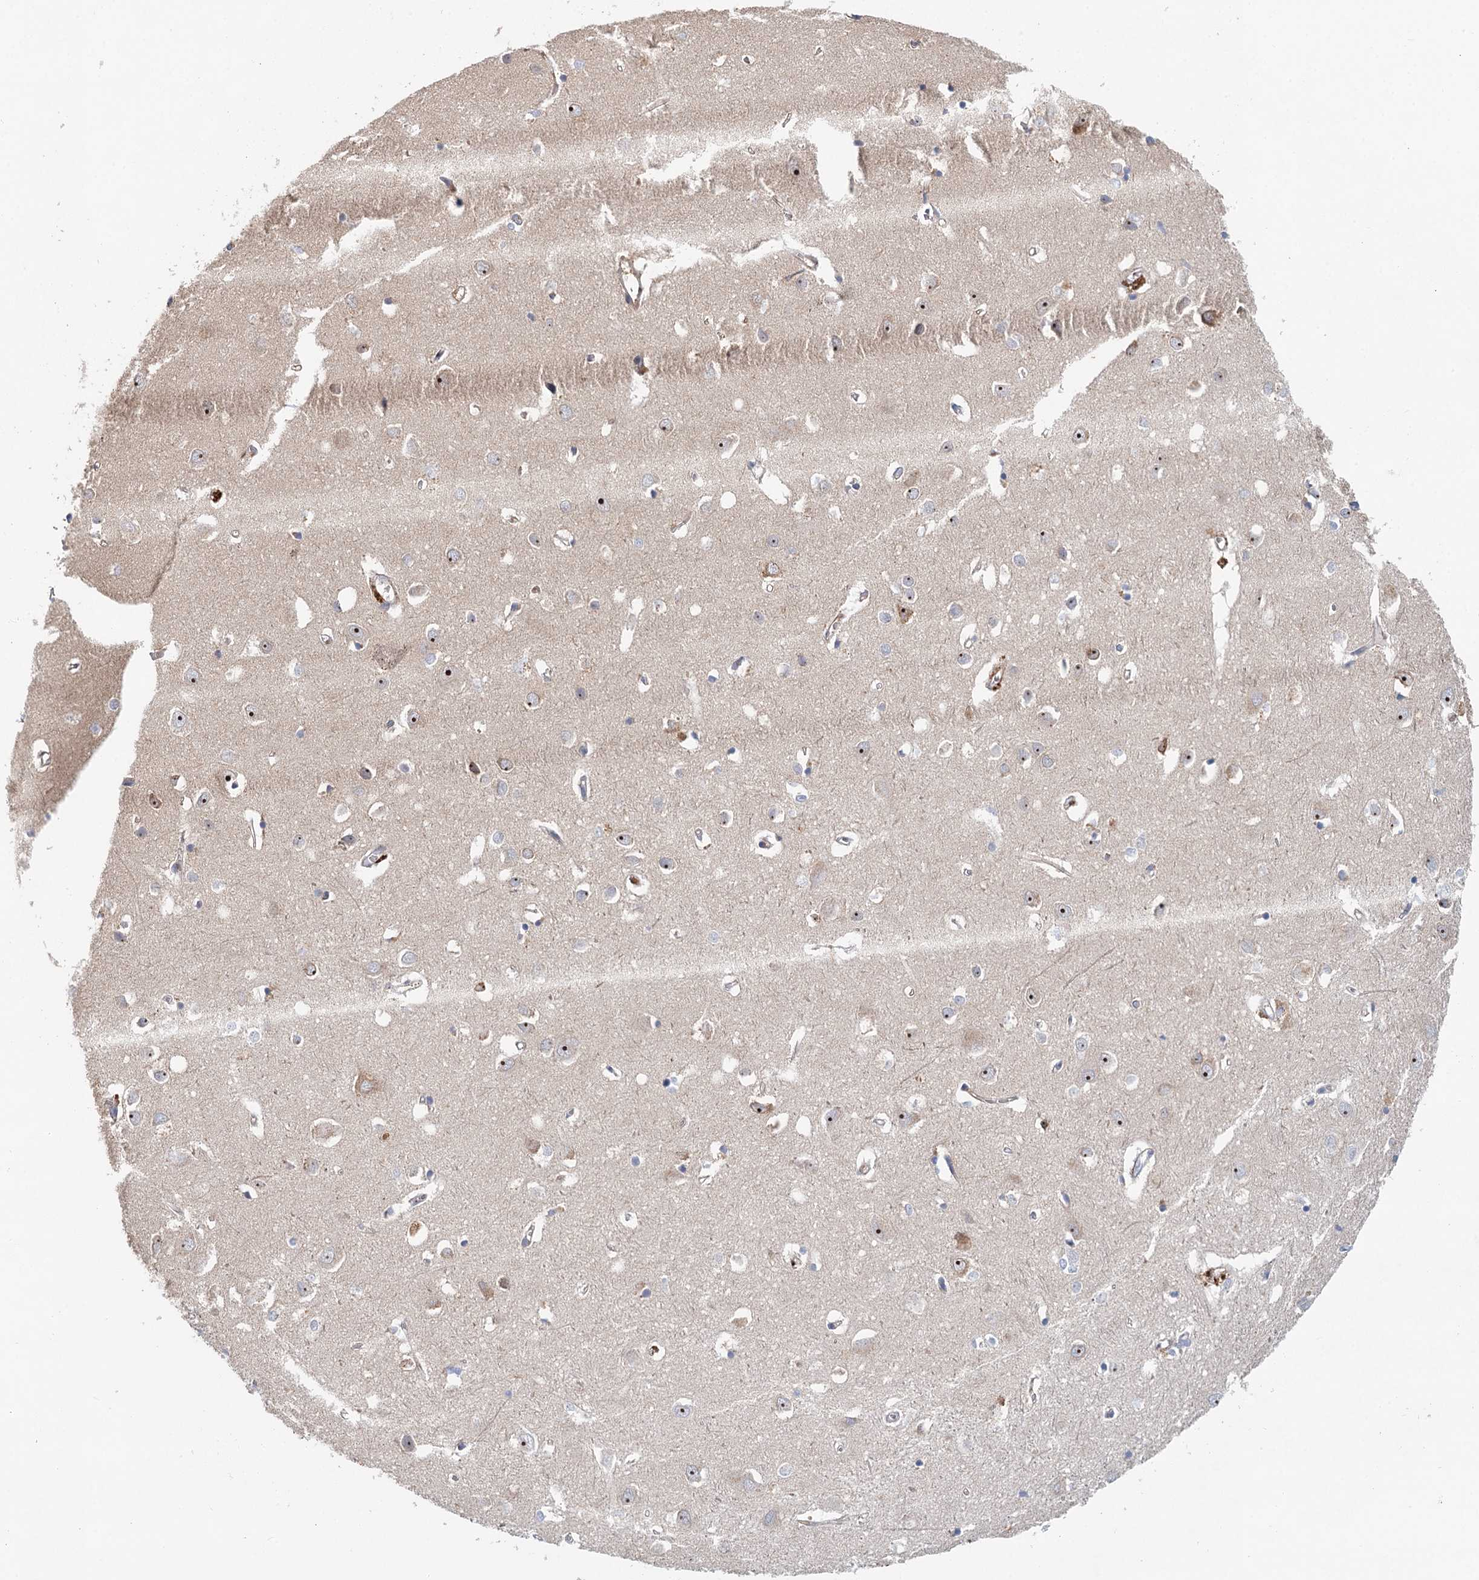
{"staining": {"intensity": "moderate", "quantity": "25%-75%", "location": "cytoplasmic/membranous"}, "tissue": "cerebral cortex", "cell_type": "Endothelial cells", "image_type": "normal", "snomed": [{"axis": "morphology", "description": "Normal tissue, NOS"}, {"axis": "topography", "description": "Cerebral cortex"}], "caption": "Endothelial cells reveal medium levels of moderate cytoplasmic/membranous expression in about 25%-75% of cells in unremarkable cerebral cortex. The staining is performed using DAB (3,3'-diaminobenzidine) brown chromogen to label protein expression. The nuclei are counter-stained blue using hematoxylin.", "gene": "SLC19A3", "patient": {"sex": "female", "age": 64}}